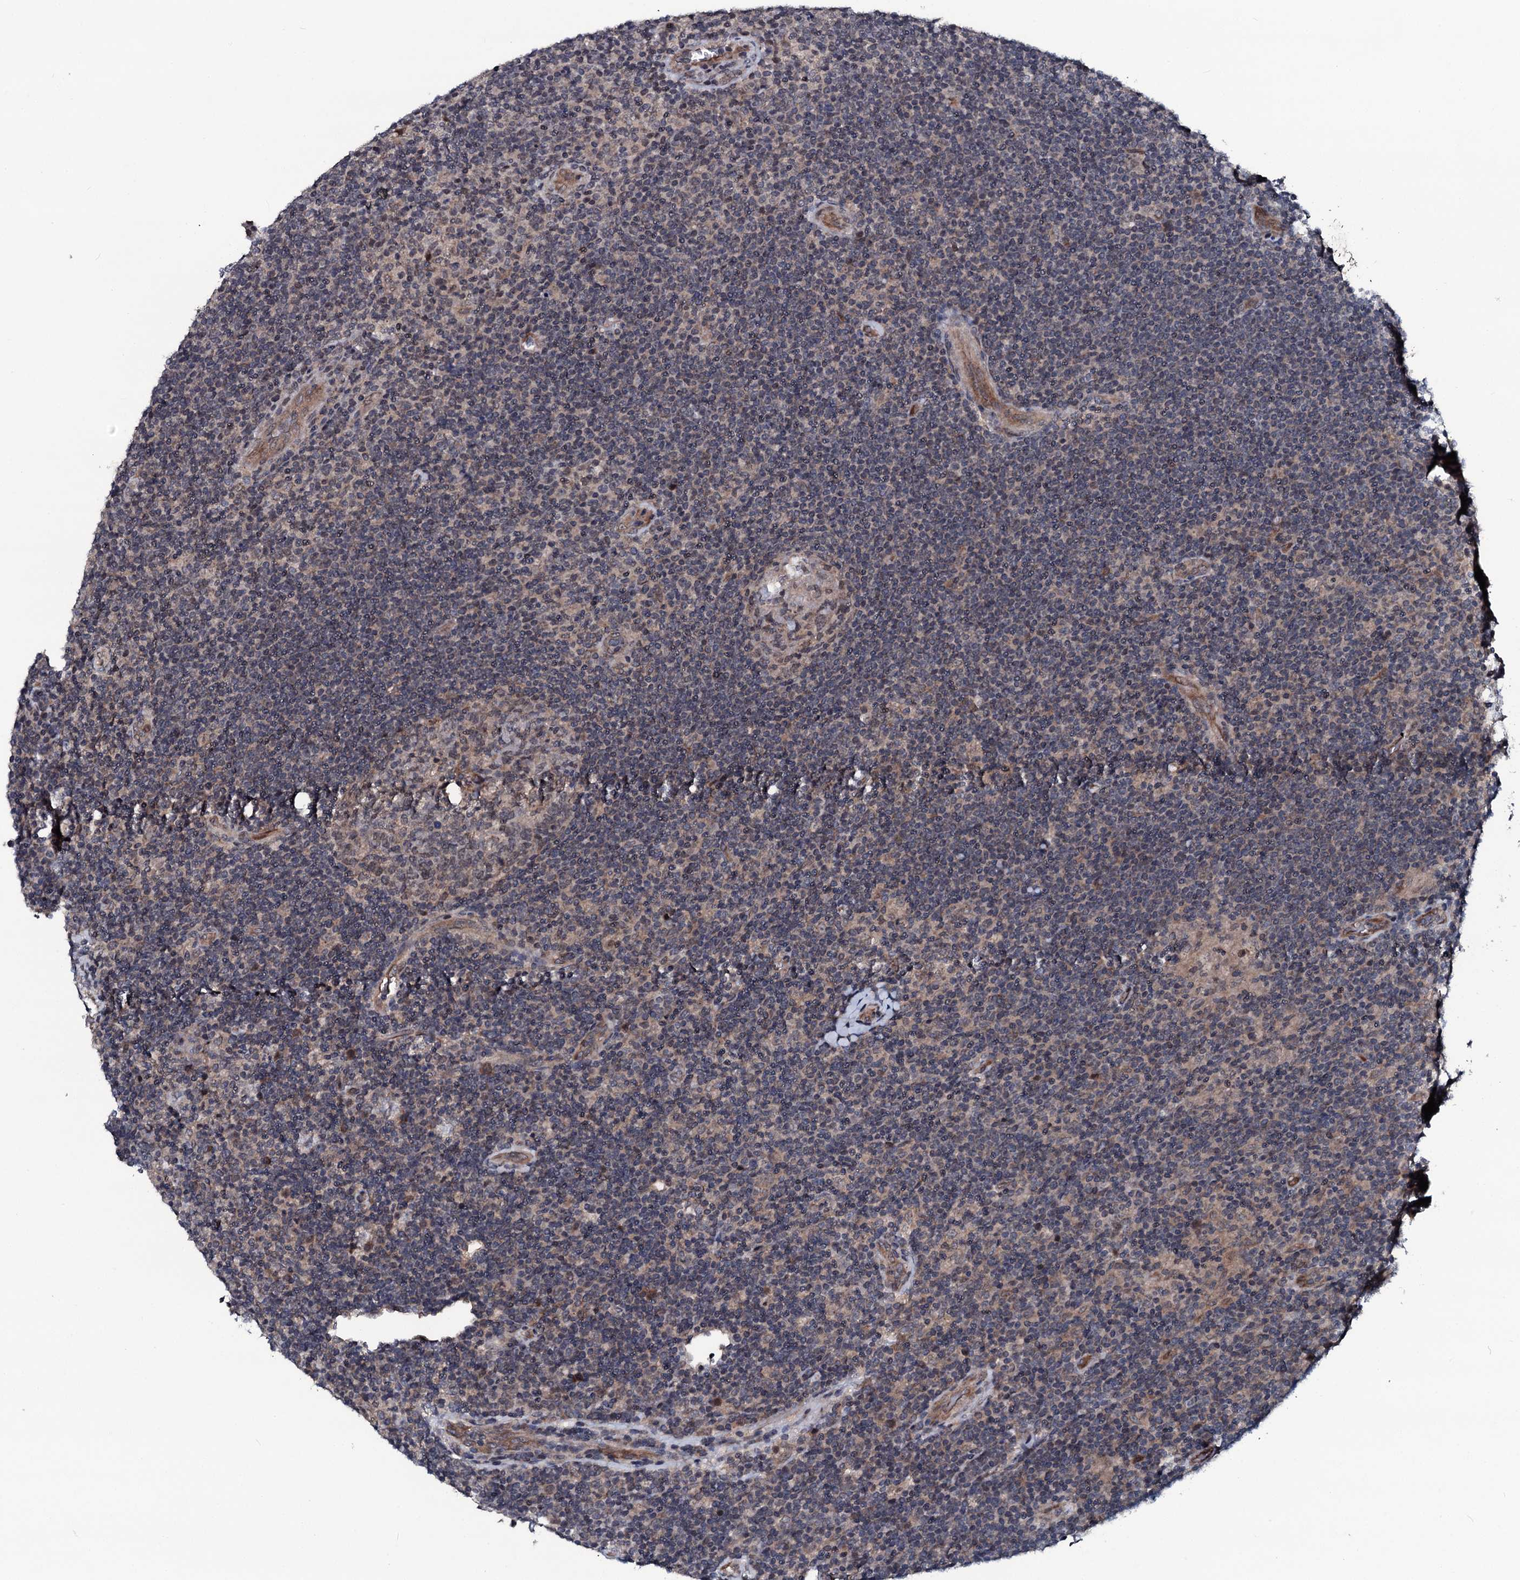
{"staining": {"intensity": "negative", "quantity": "none", "location": "none"}, "tissue": "lymphoma", "cell_type": "Tumor cells", "image_type": "cancer", "snomed": [{"axis": "morphology", "description": "Hodgkin's disease, NOS"}, {"axis": "topography", "description": "Lymph node"}], "caption": "A high-resolution micrograph shows immunohistochemistry staining of Hodgkin's disease, which exhibits no significant positivity in tumor cells.", "gene": "OGFOD2", "patient": {"sex": "female", "age": 57}}